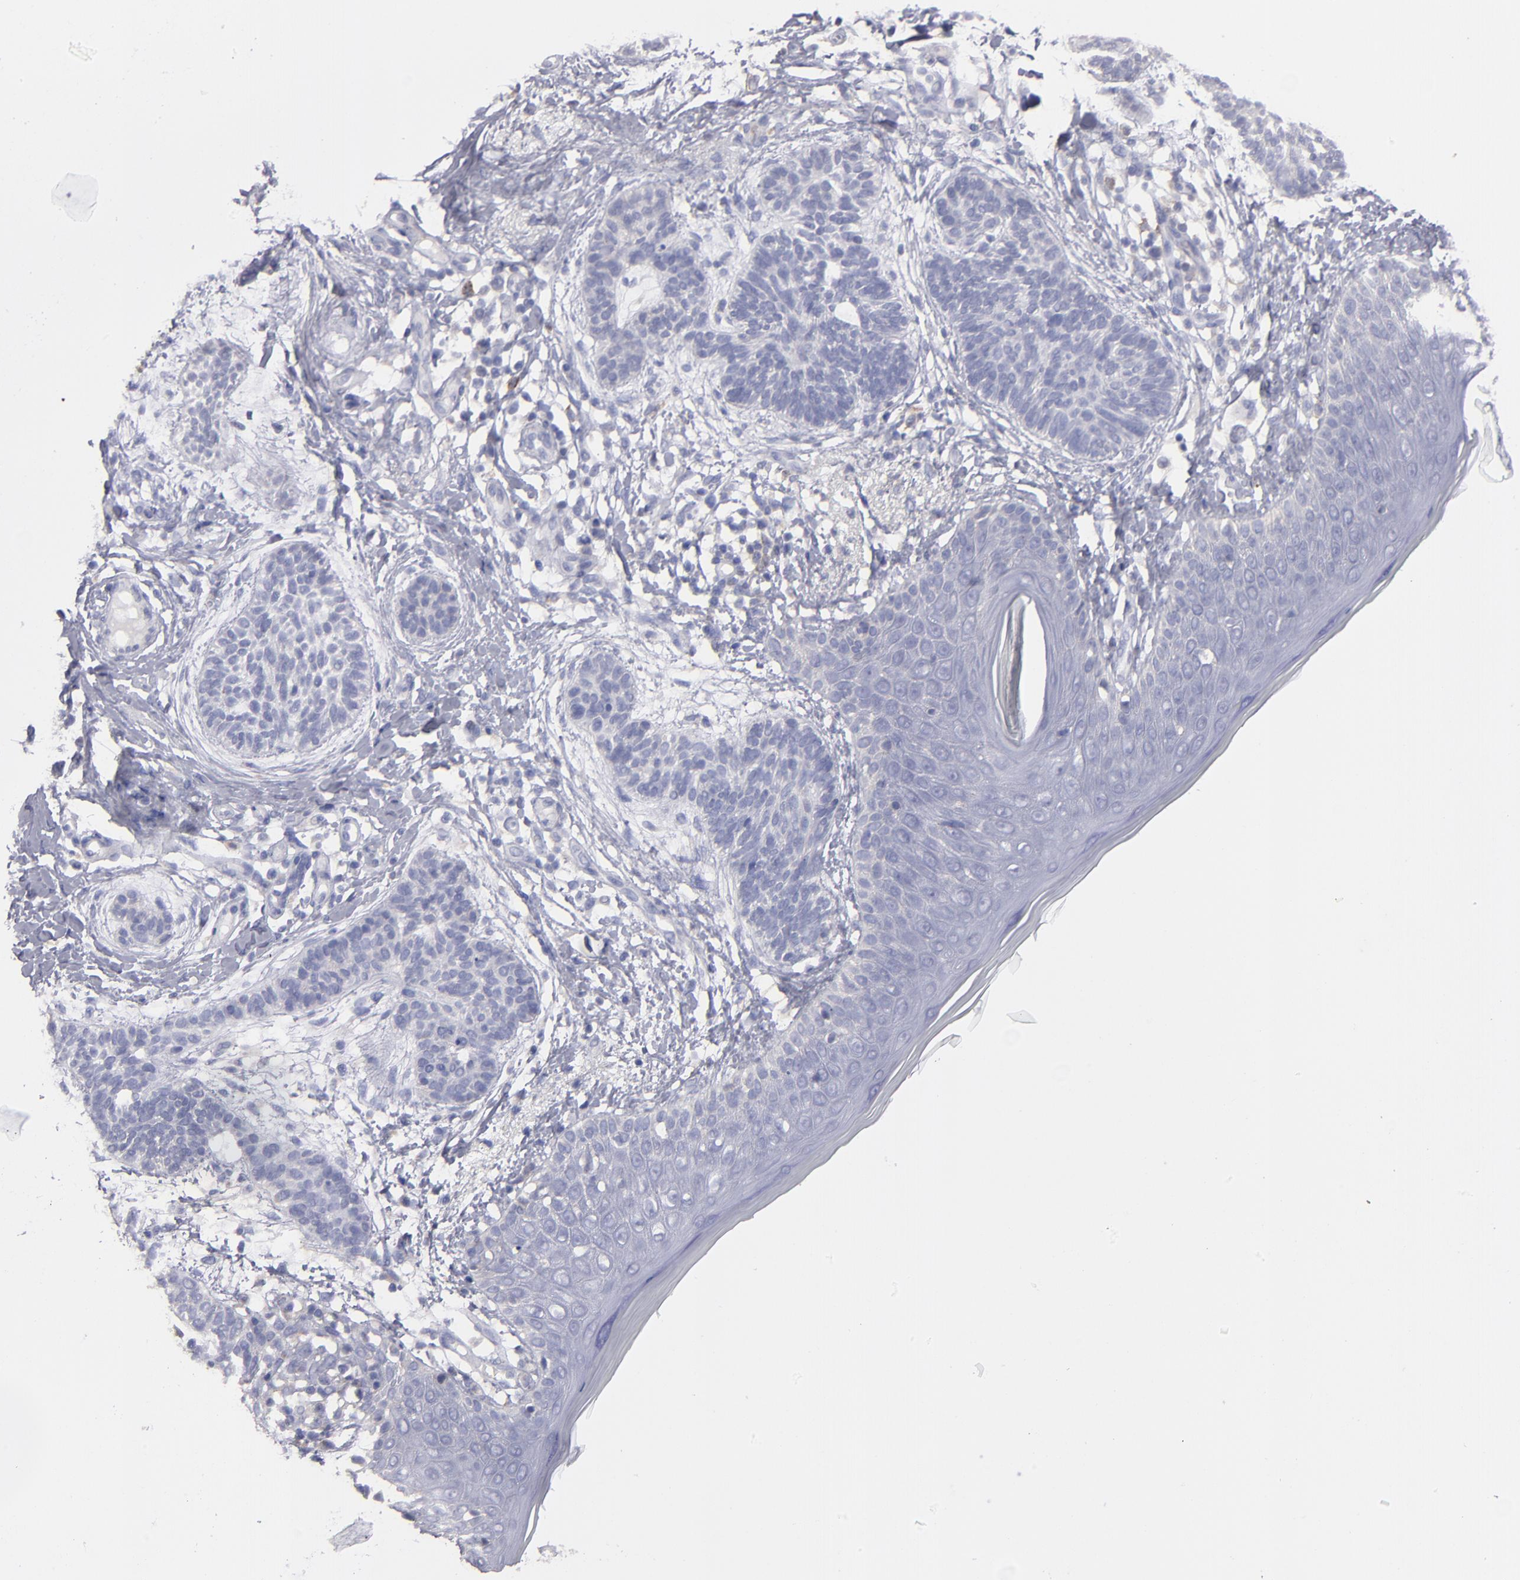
{"staining": {"intensity": "weak", "quantity": "<25%", "location": "cytoplasmic/membranous"}, "tissue": "skin cancer", "cell_type": "Tumor cells", "image_type": "cancer", "snomed": [{"axis": "morphology", "description": "Normal tissue, NOS"}, {"axis": "morphology", "description": "Basal cell carcinoma"}, {"axis": "topography", "description": "Skin"}], "caption": "Immunohistochemical staining of human basal cell carcinoma (skin) demonstrates no significant positivity in tumor cells.", "gene": "FGR", "patient": {"sex": "male", "age": 63}}